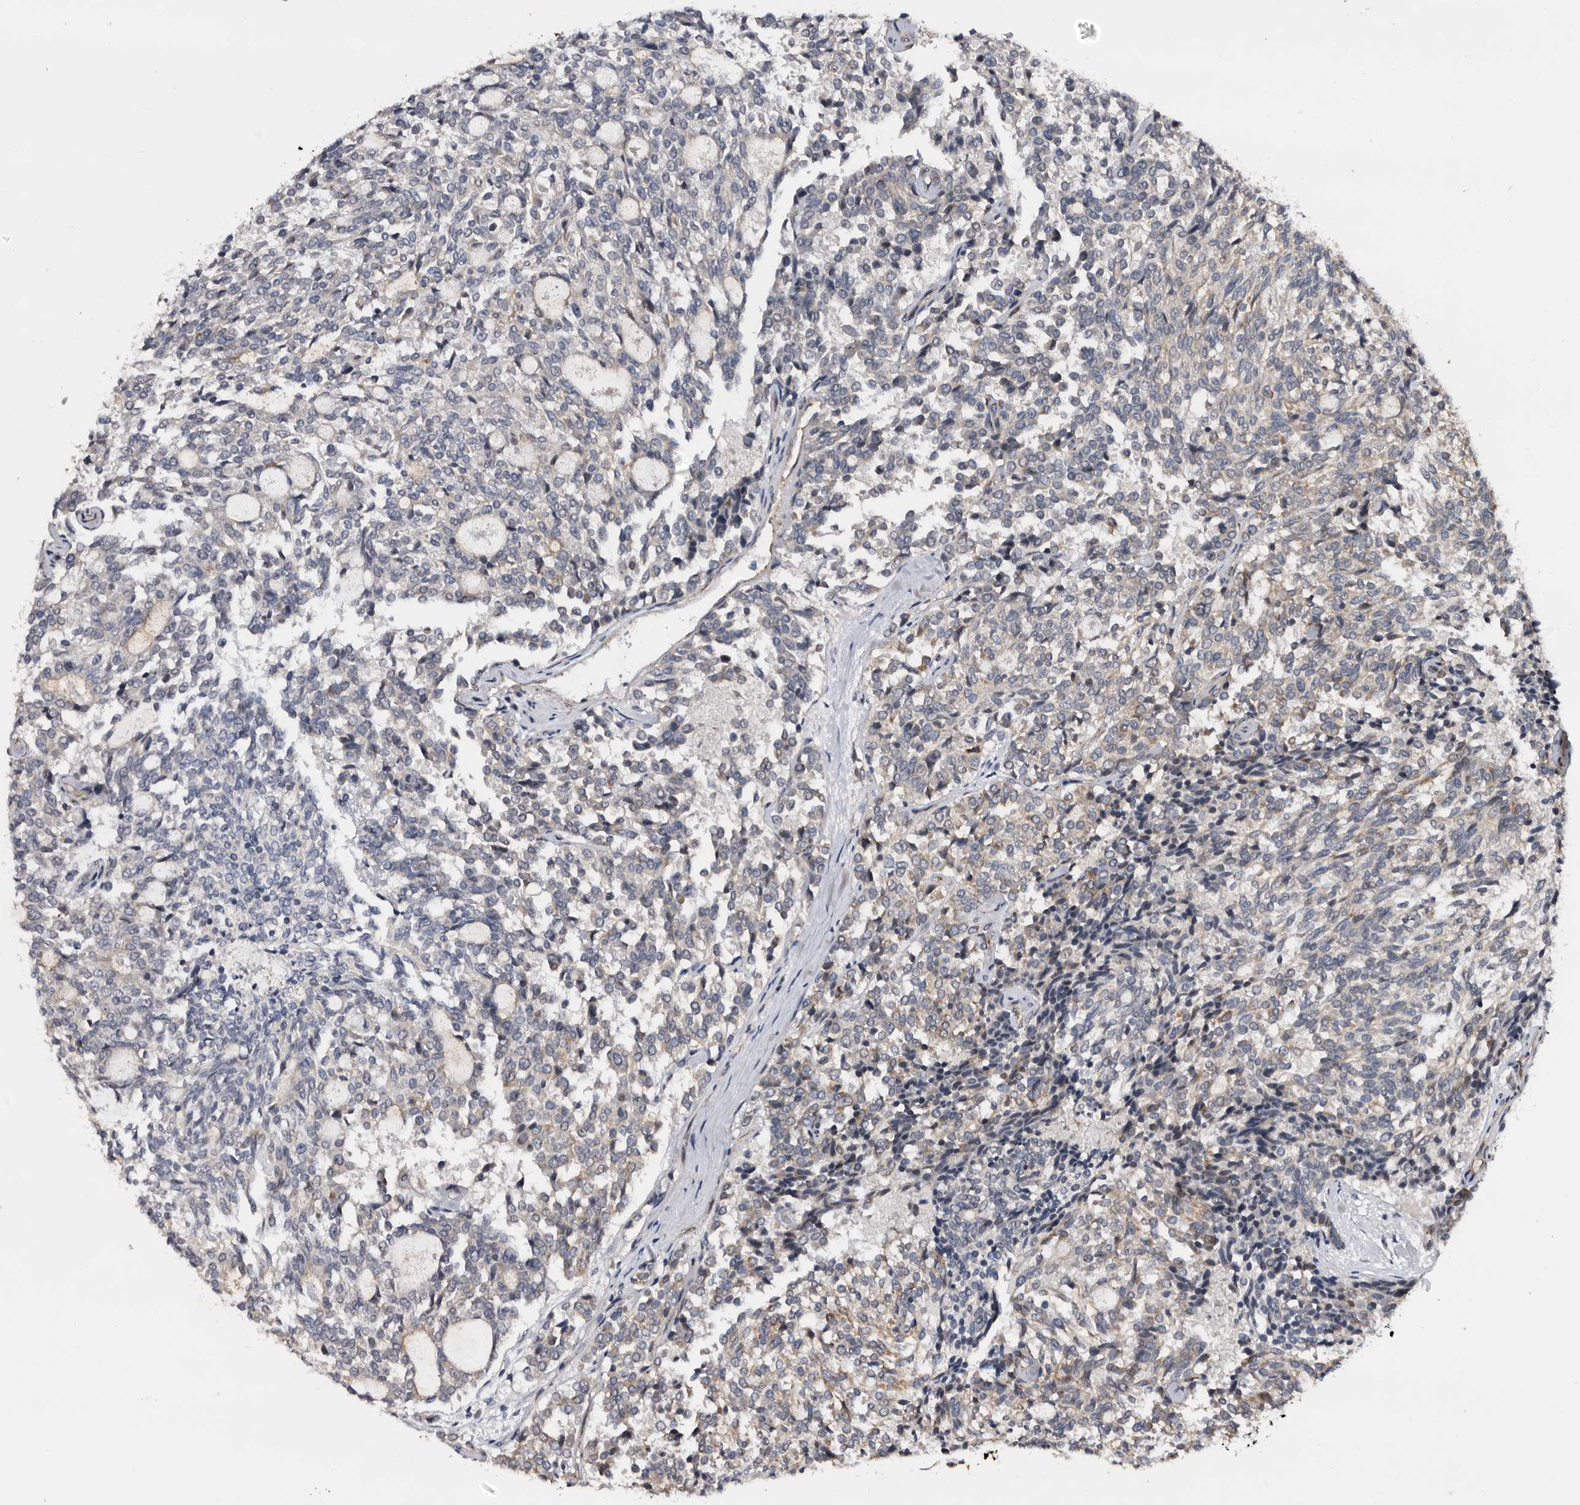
{"staining": {"intensity": "negative", "quantity": "none", "location": "none"}, "tissue": "carcinoid", "cell_type": "Tumor cells", "image_type": "cancer", "snomed": [{"axis": "morphology", "description": "Carcinoid, malignant, NOS"}, {"axis": "topography", "description": "Pancreas"}], "caption": "Immunohistochemistry (IHC) photomicrograph of neoplastic tissue: malignant carcinoid stained with DAB reveals no significant protein positivity in tumor cells.", "gene": "ARMCX2", "patient": {"sex": "female", "age": 54}}